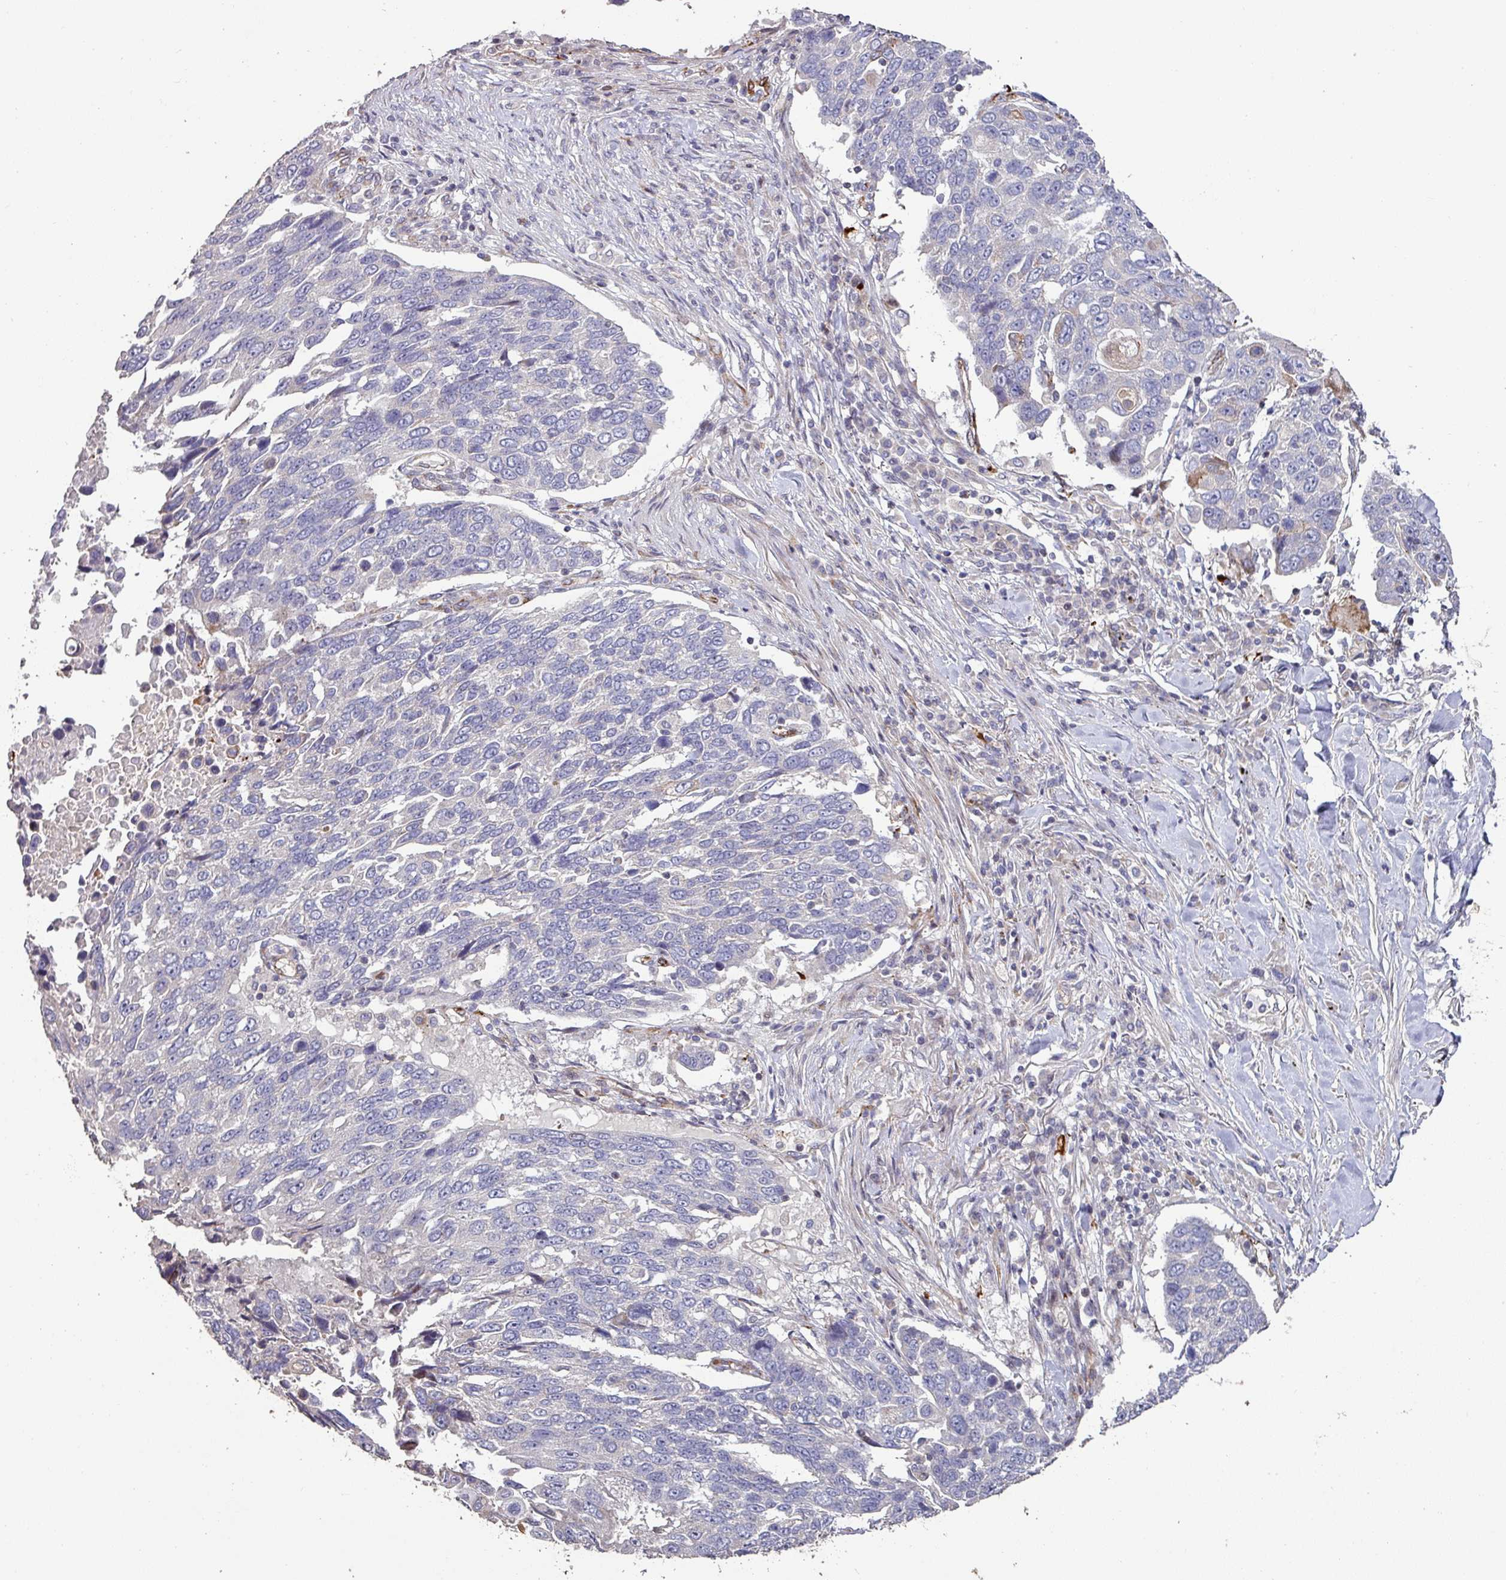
{"staining": {"intensity": "negative", "quantity": "none", "location": "none"}, "tissue": "lung cancer", "cell_type": "Tumor cells", "image_type": "cancer", "snomed": [{"axis": "morphology", "description": "Squamous cell carcinoma, NOS"}, {"axis": "topography", "description": "Lung"}], "caption": "This is an immunohistochemistry micrograph of squamous cell carcinoma (lung). There is no expression in tumor cells.", "gene": "RPL23A", "patient": {"sex": "male", "age": 66}}